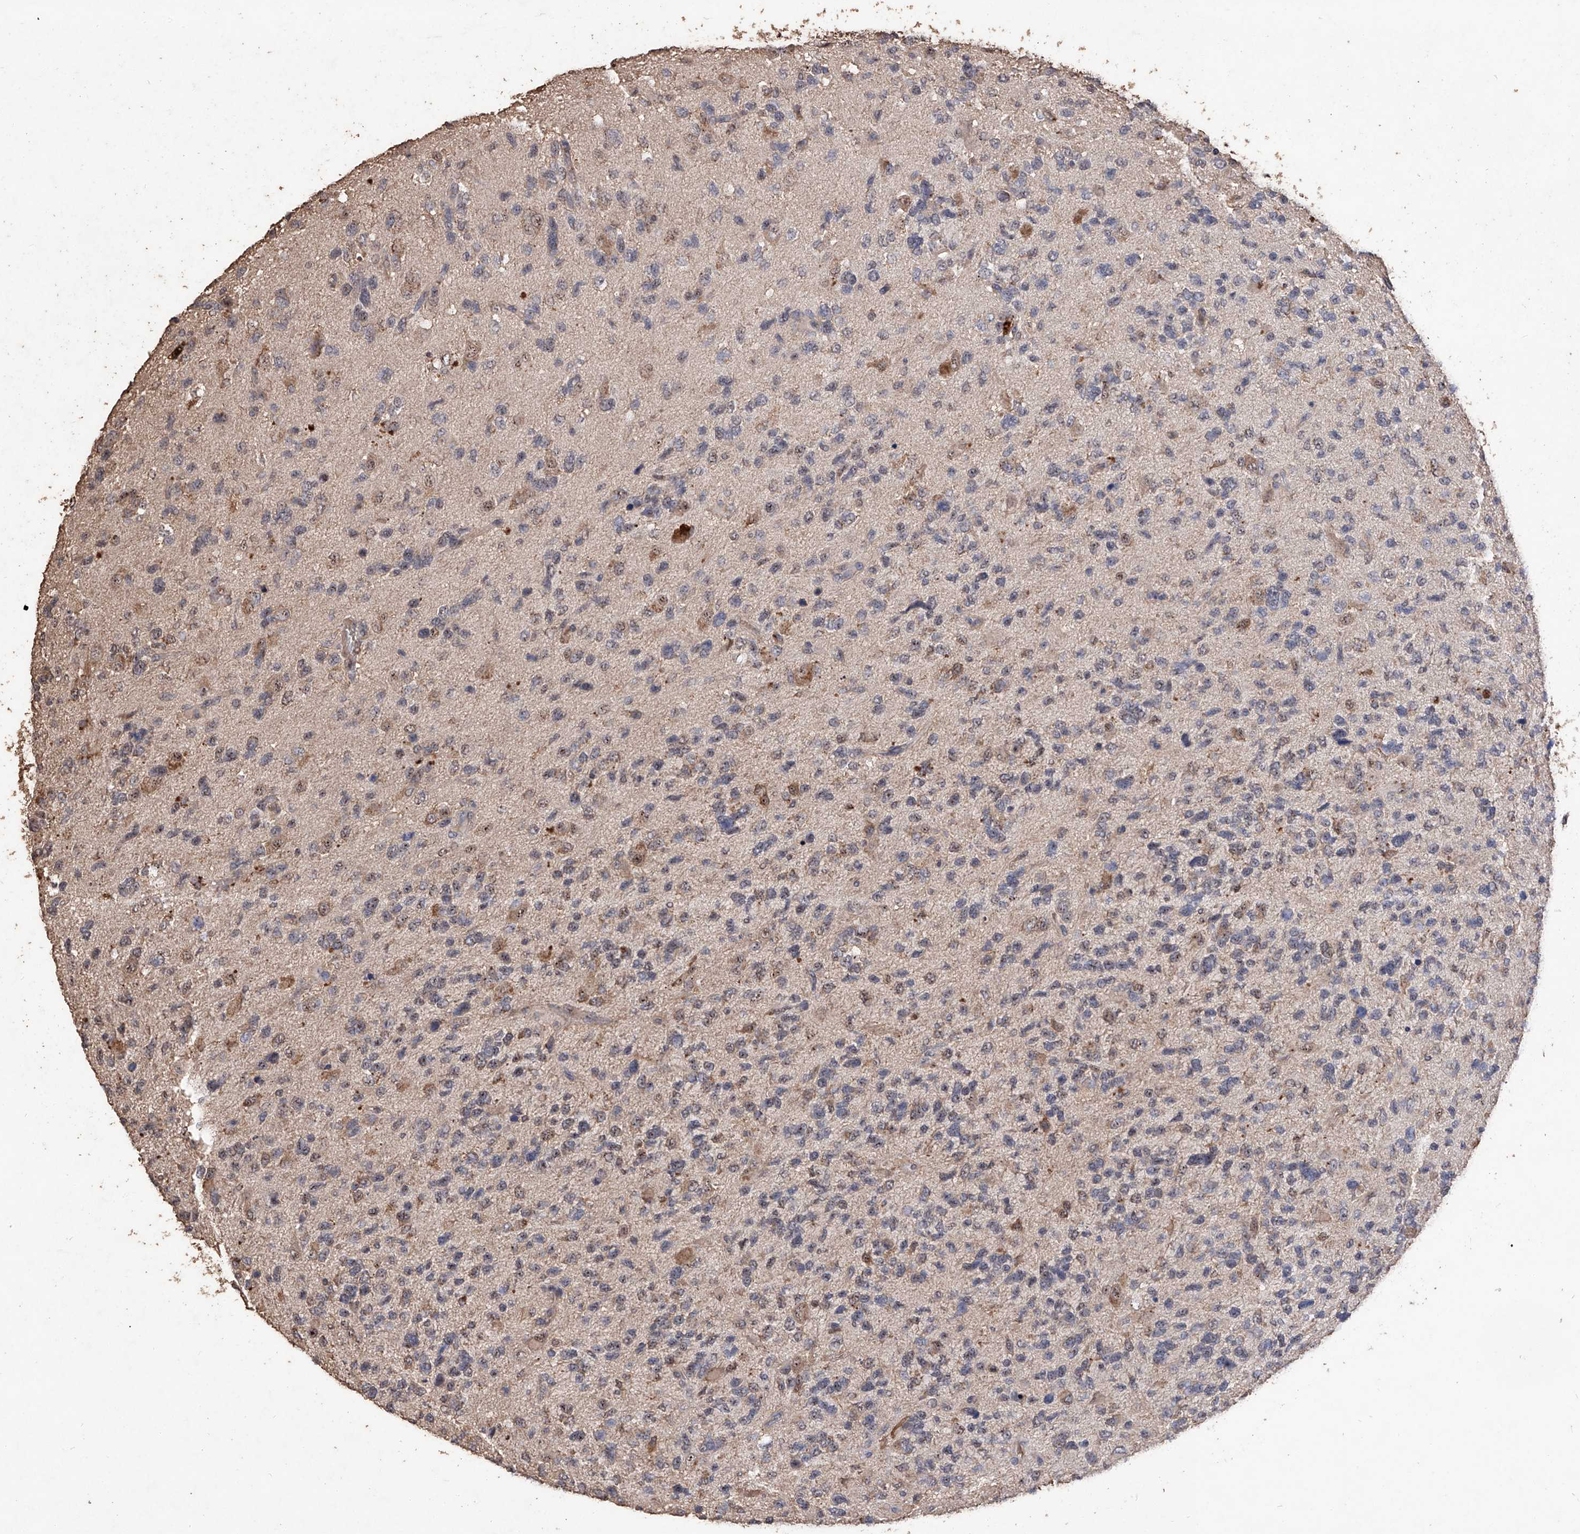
{"staining": {"intensity": "weak", "quantity": "<25%", "location": "cytoplasmic/membranous,nuclear"}, "tissue": "glioma", "cell_type": "Tumor cells", "image_type": "cancer", "snomed": [{"axis": "morphology", "description": "Glioma, malignant, High grade"}, {"axis": "topography", "description": "Brain"}], "caption": "Immunohistochemistry photomicrograph of neoplastic tissue: human glioma stained with DAB (3,3'-diaminobenzidine) shows no significant protein expression in tumor cells.", "gene": "EML1", "patient": {"sex": "female", "age": 58}}